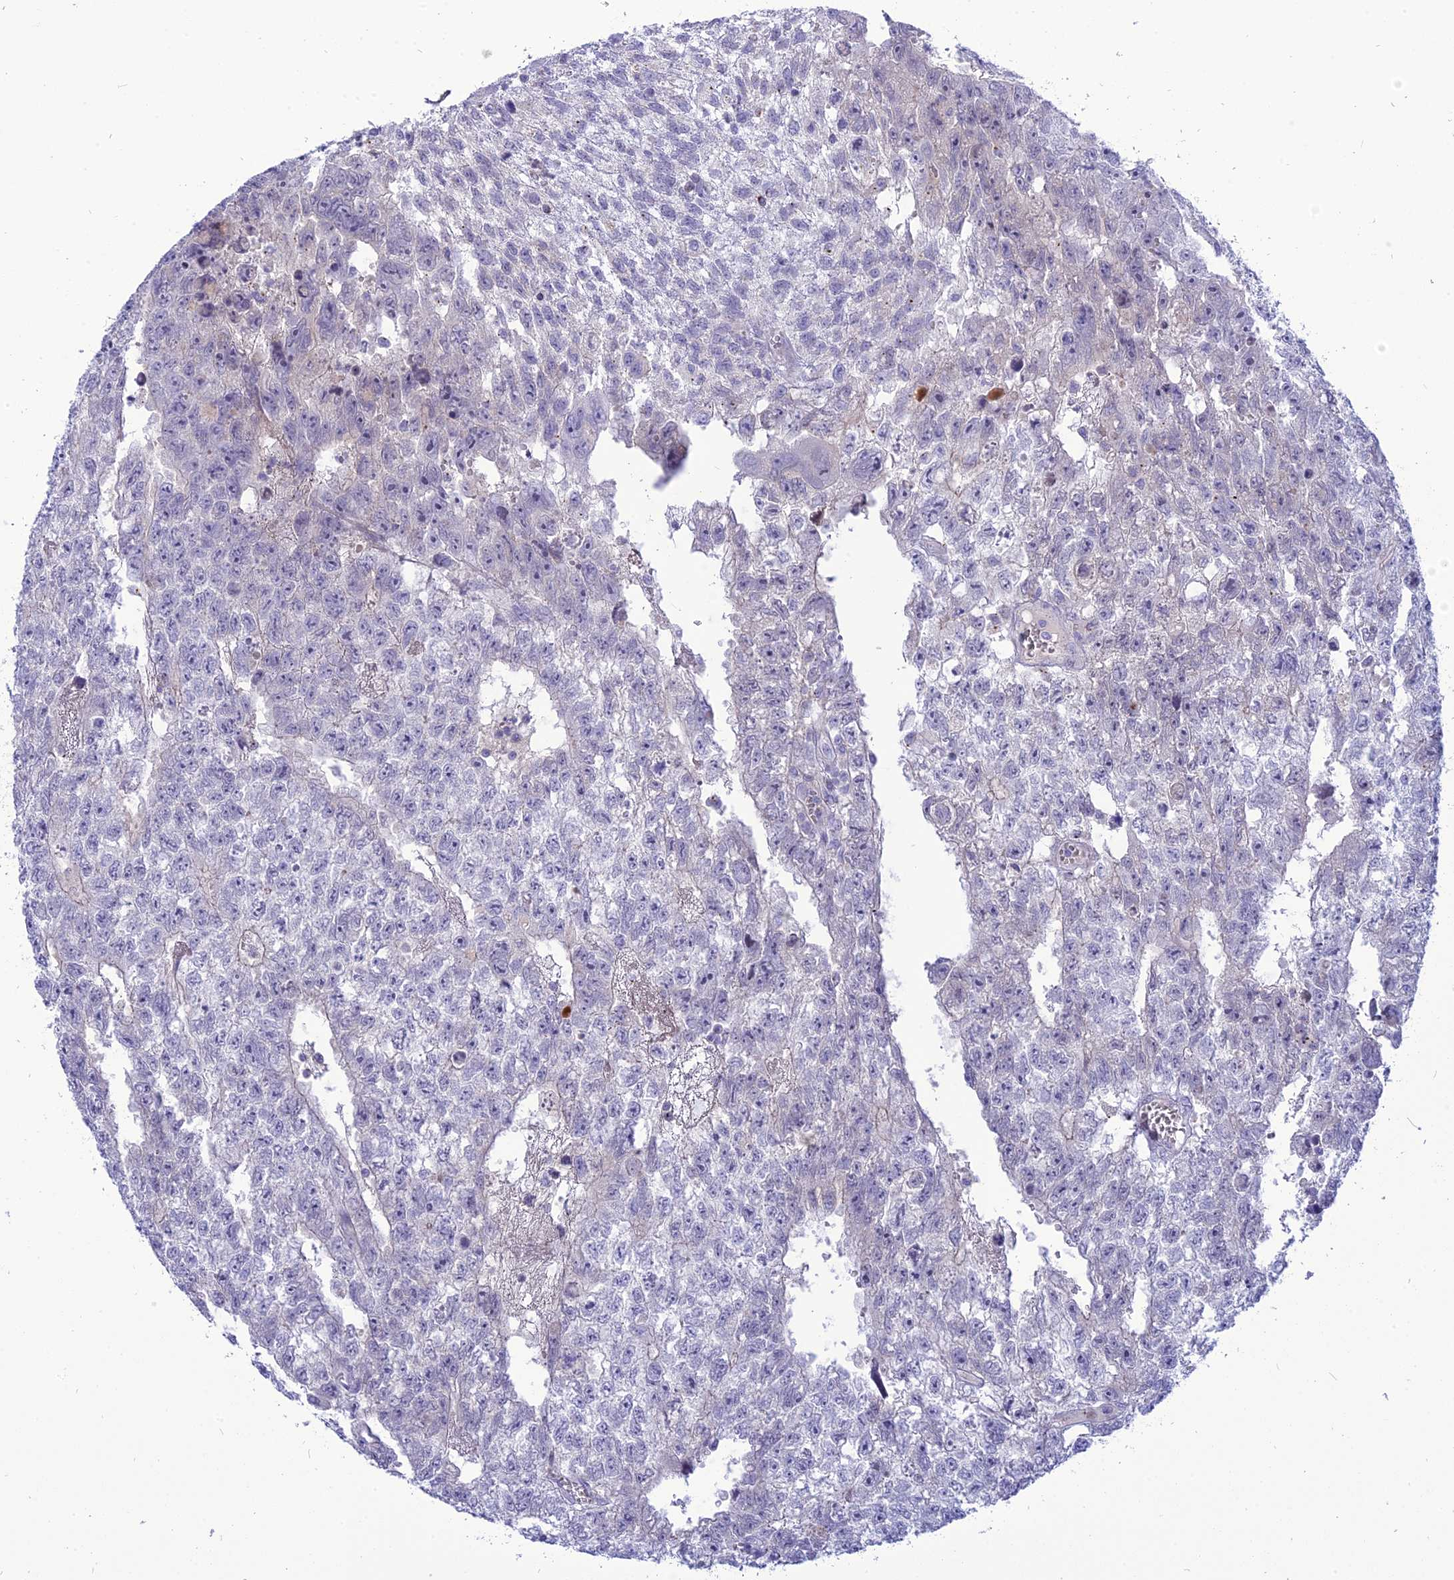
{"staining": {"intensity": "negative", "quantity": "none", "location": "none"}, "tissue": "testis cancer", "cell_type": "Tumor cells", "image_type": "cancer", "snomed": [{"axis": "morphology", "description": "Carcinoma, Embryonal, NOS"}, {"axis": "topography", "description": "Testis"}], "caption": "IHC of human testis embryonal carcinoma shows no staining in tumor cells.", "gene": "MBD3L1", "patient": {"sex": "male", "age": 26}}